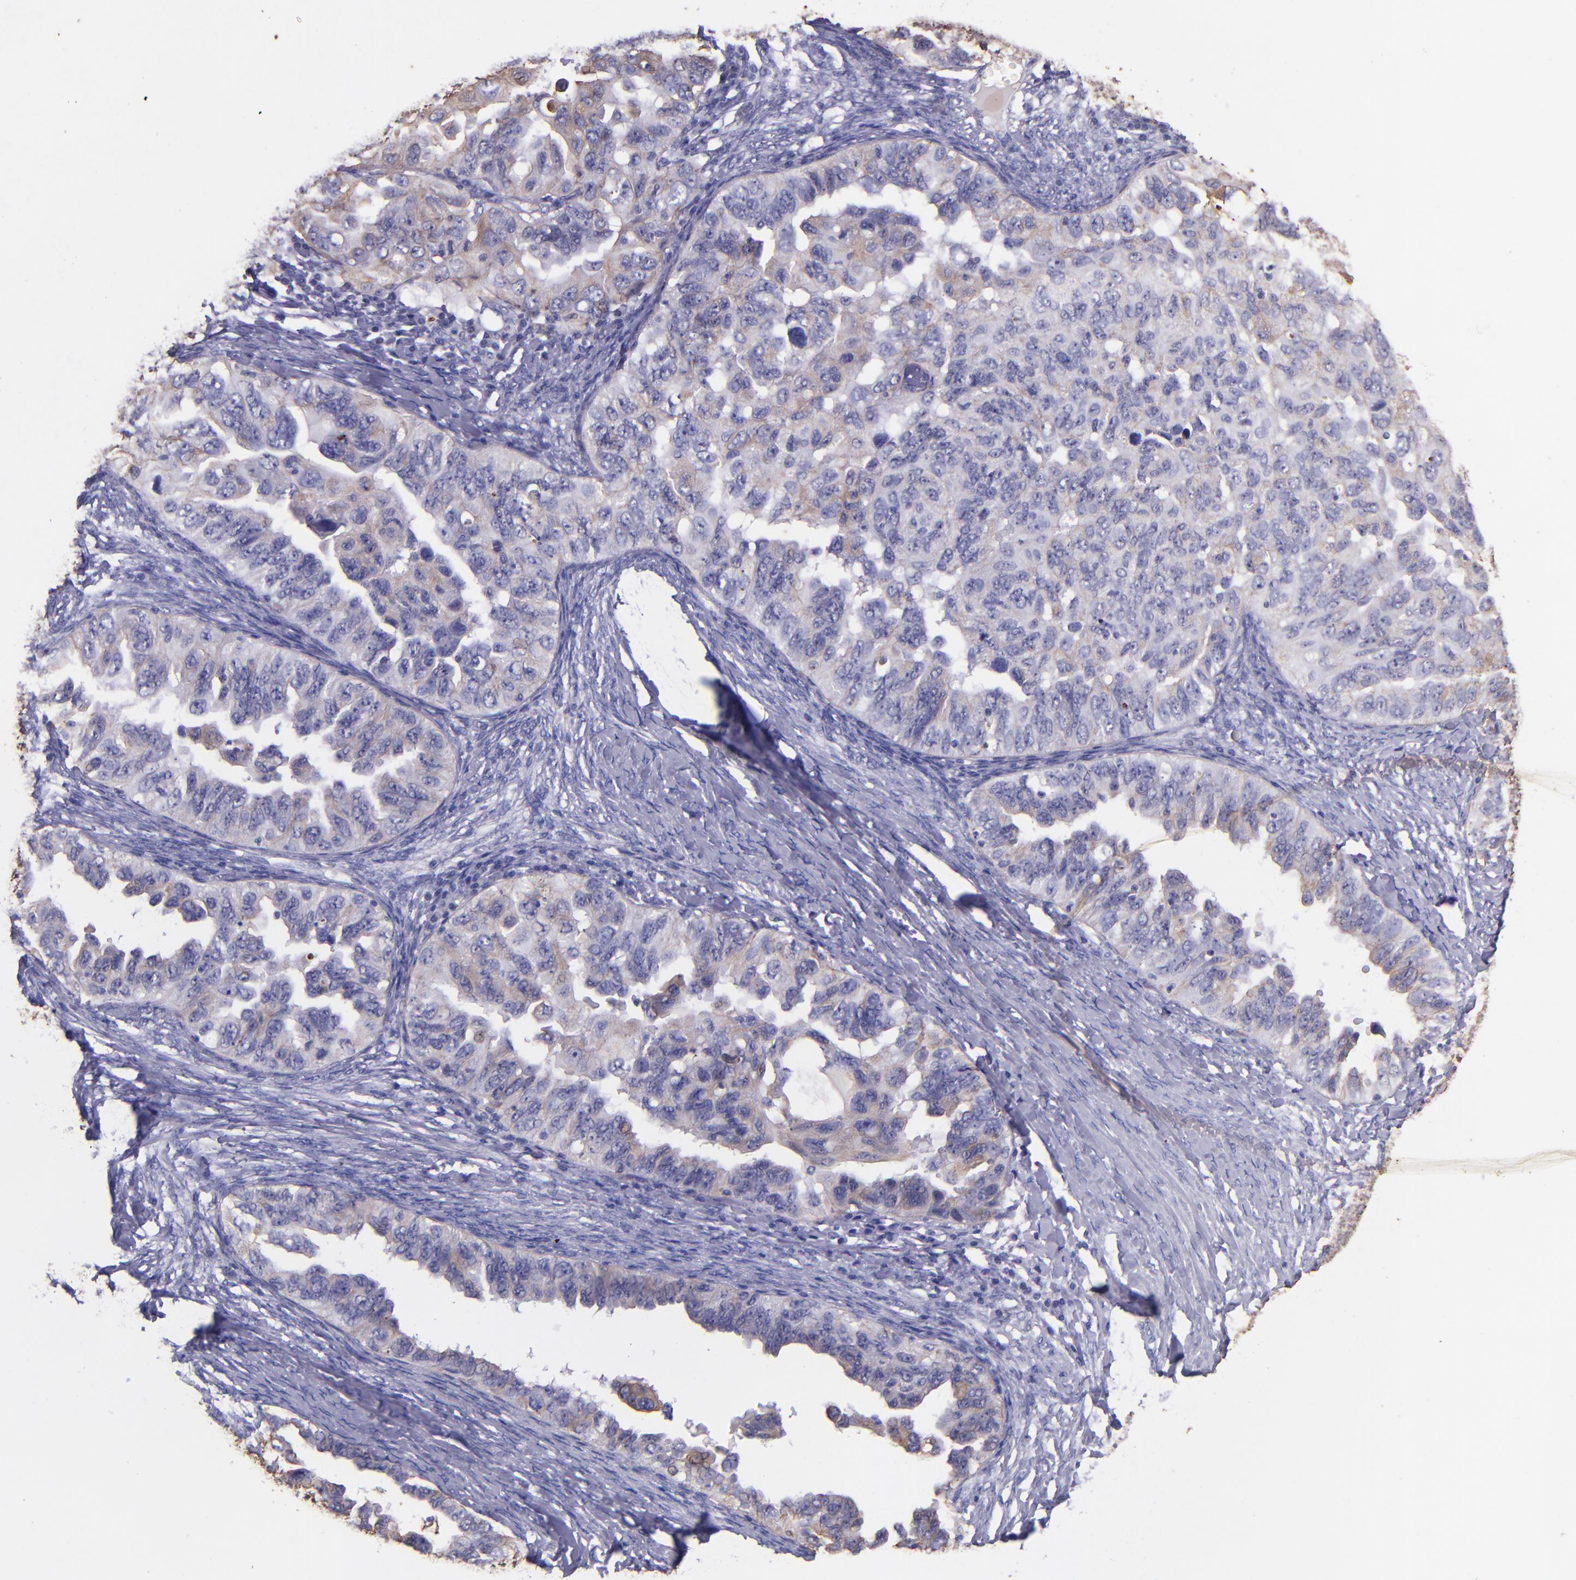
{"staining": {"intensity": "negative", "quantity": "none", "location": "none"}, "tissue": "ovarian cancer", "cell_type": "Tumor cells", "image_type": "cancer", "snomed": [{"axis": "morphology", "description": "Cystadenocarcinoma, serous, NOS"}, {"axis": "topography", "description": "Ovary"}], "caption": "A histopathology image of ovarian cancer (serous cystadenocarcinoma) stained for a protein displays no brown staining in tumor cells.", "gene": "KRT4", "patient": {"sex": "female", "age": 82}}